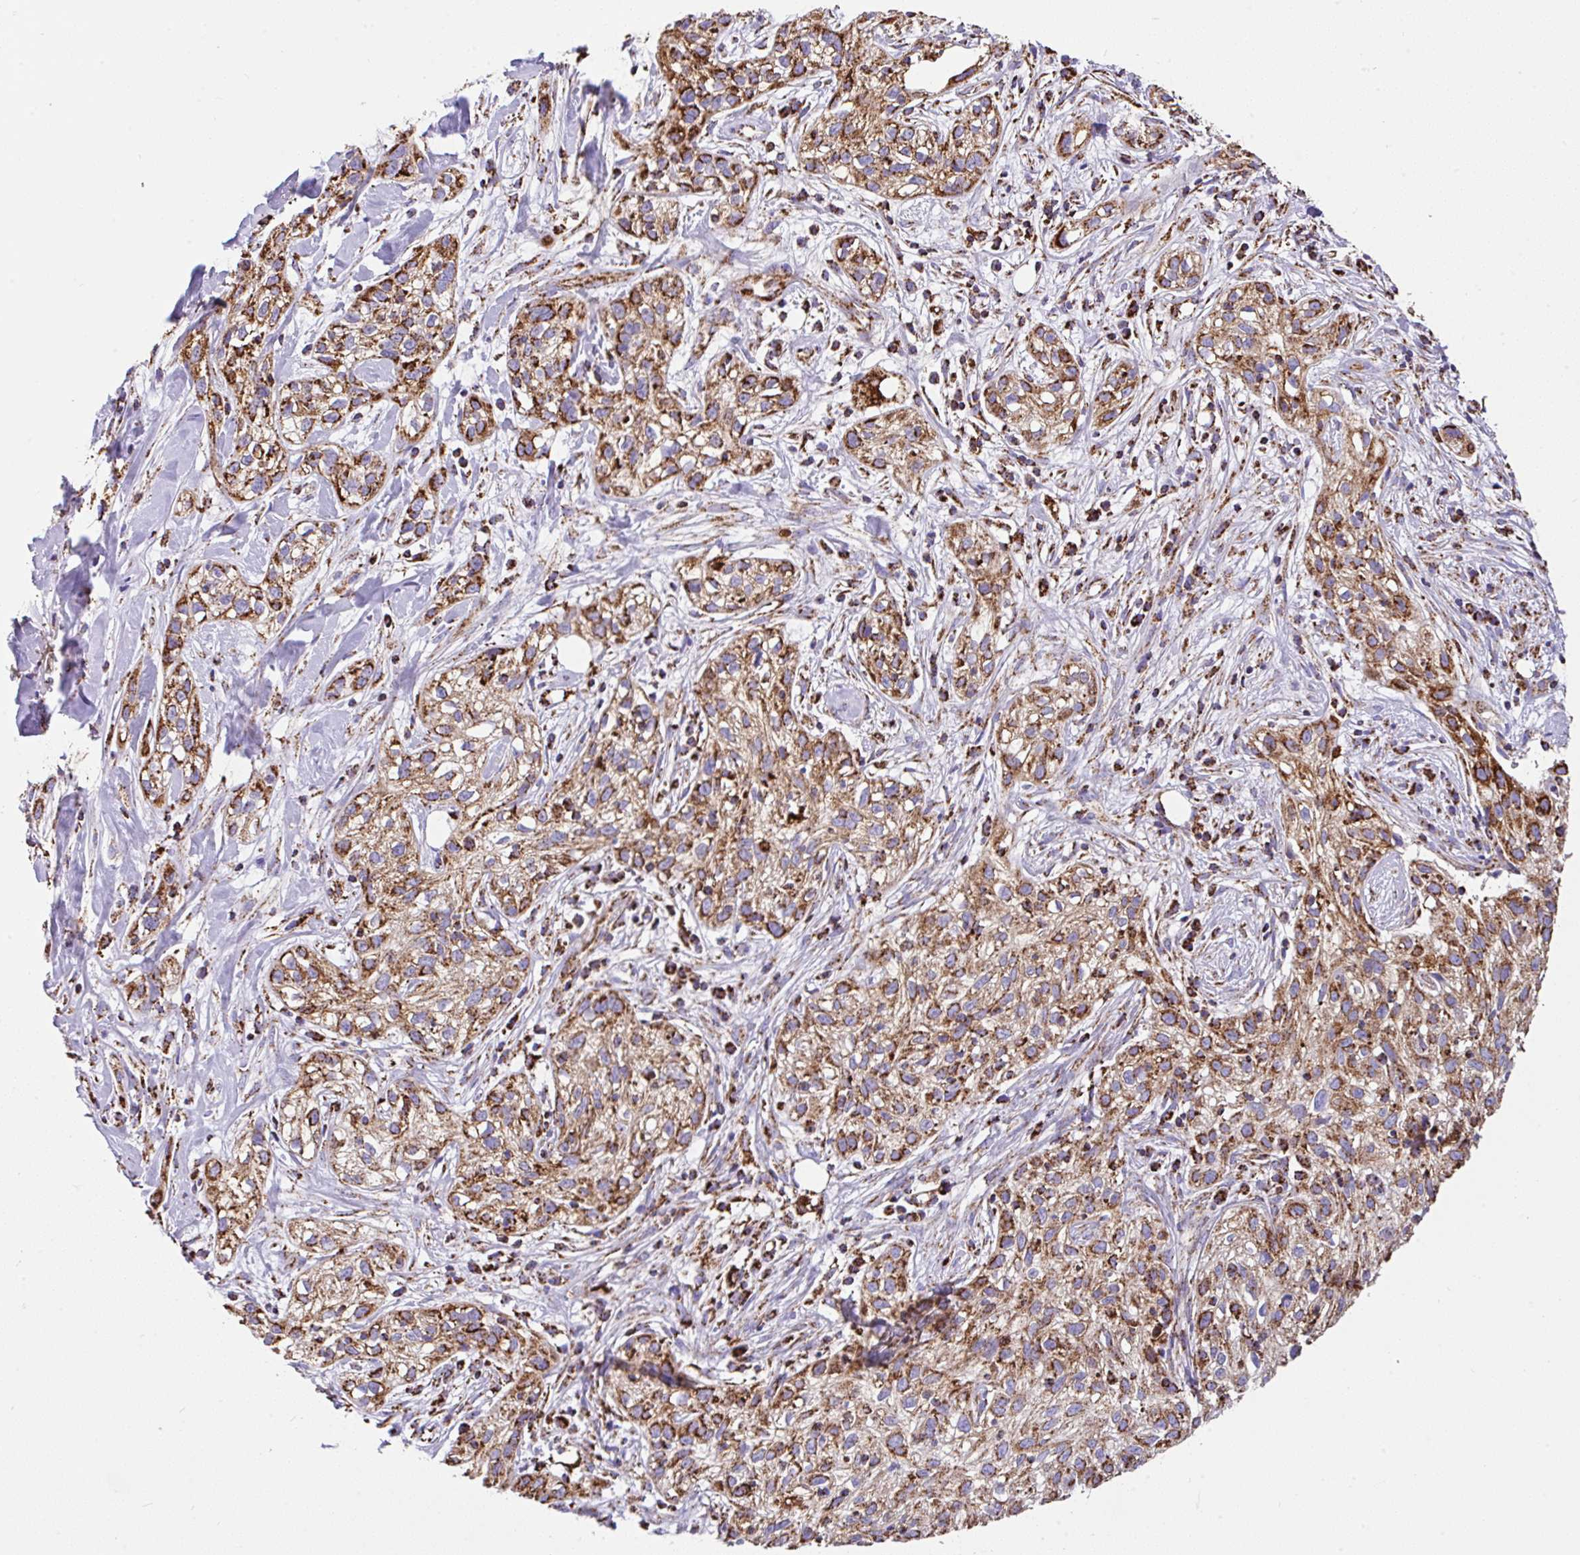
{"staining": {"intensity": "strong", "quantity": ">75%", "location": "cytoplasmic/membranous"}, "tissue": "skin cancer", "cell_type": "Tumor cells", "image_type": "cancer", "snomed": [{"axis": "morphology", "description": "Squamous cell carcinoma, NOS"}, {"axis": "topography", "description": "Skin"}], "caption": "Skin cancer (squamous cell carcinoma) stained with a protein marker reveals strong staining in tumor cells.", "gene": "ANKRD33B", "patient": {"sex": "male", "age": 82}}